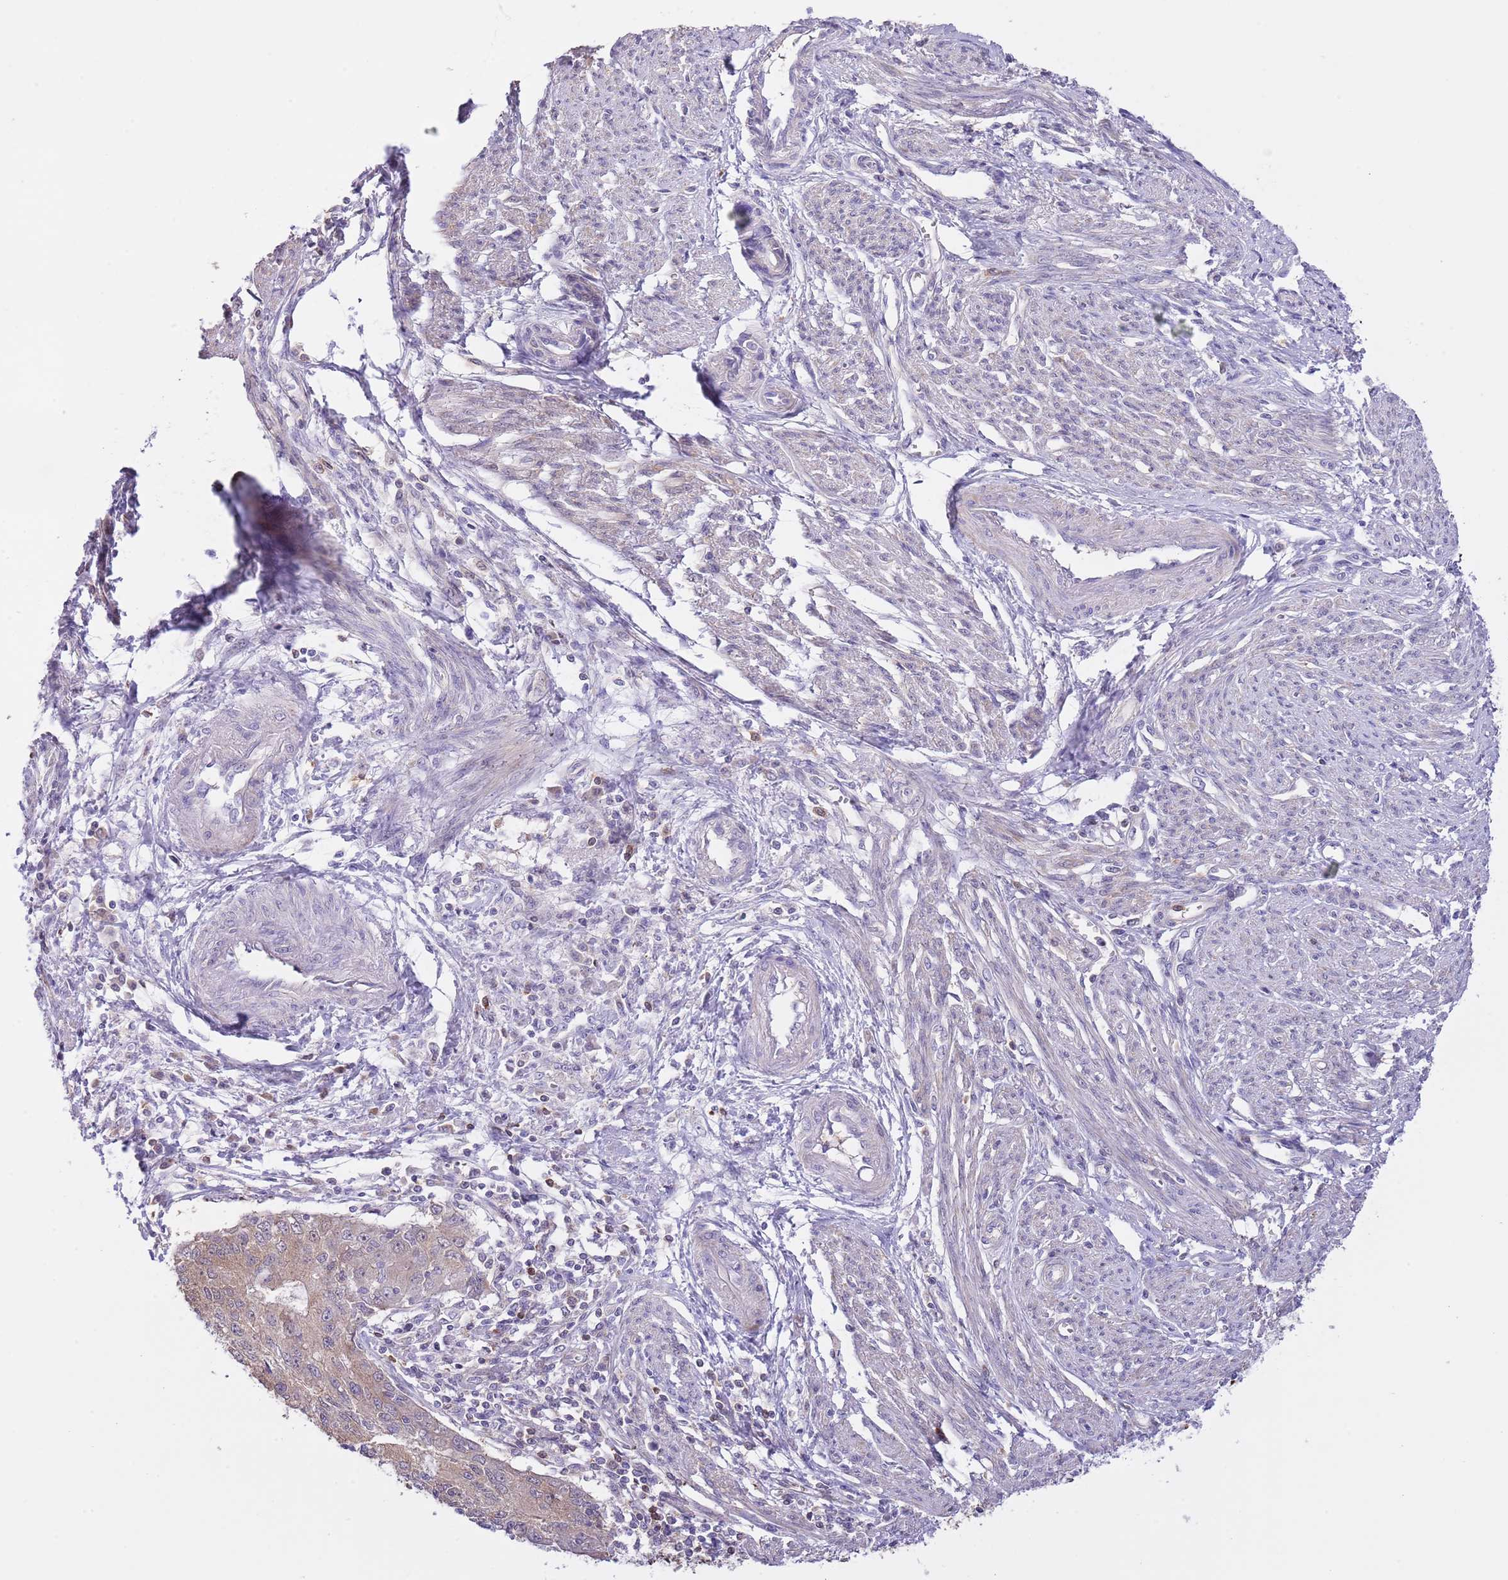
{"staining": {"intensity": "moderate", "quantity": ">75%", "location": "cytoplasmic/membranous"}, "tissue": "endometrial cancer", "cell_type": "Tumor cells", "image_type": "cancer", "snomed": [{"axis": "morphology", "description": "Adenocarcinoma, NOS"}, {"axis": "topography", "description": "Endometrium"}], "caption": "The micrograph exhibits a brown stain indicating the presence of a protein in the cytoplasmic/membranous of tumor cells in endometrial cancer (adenocarcinoma).", "gene": "PRR32", "patient": {"sex": "female", "age": 56}}